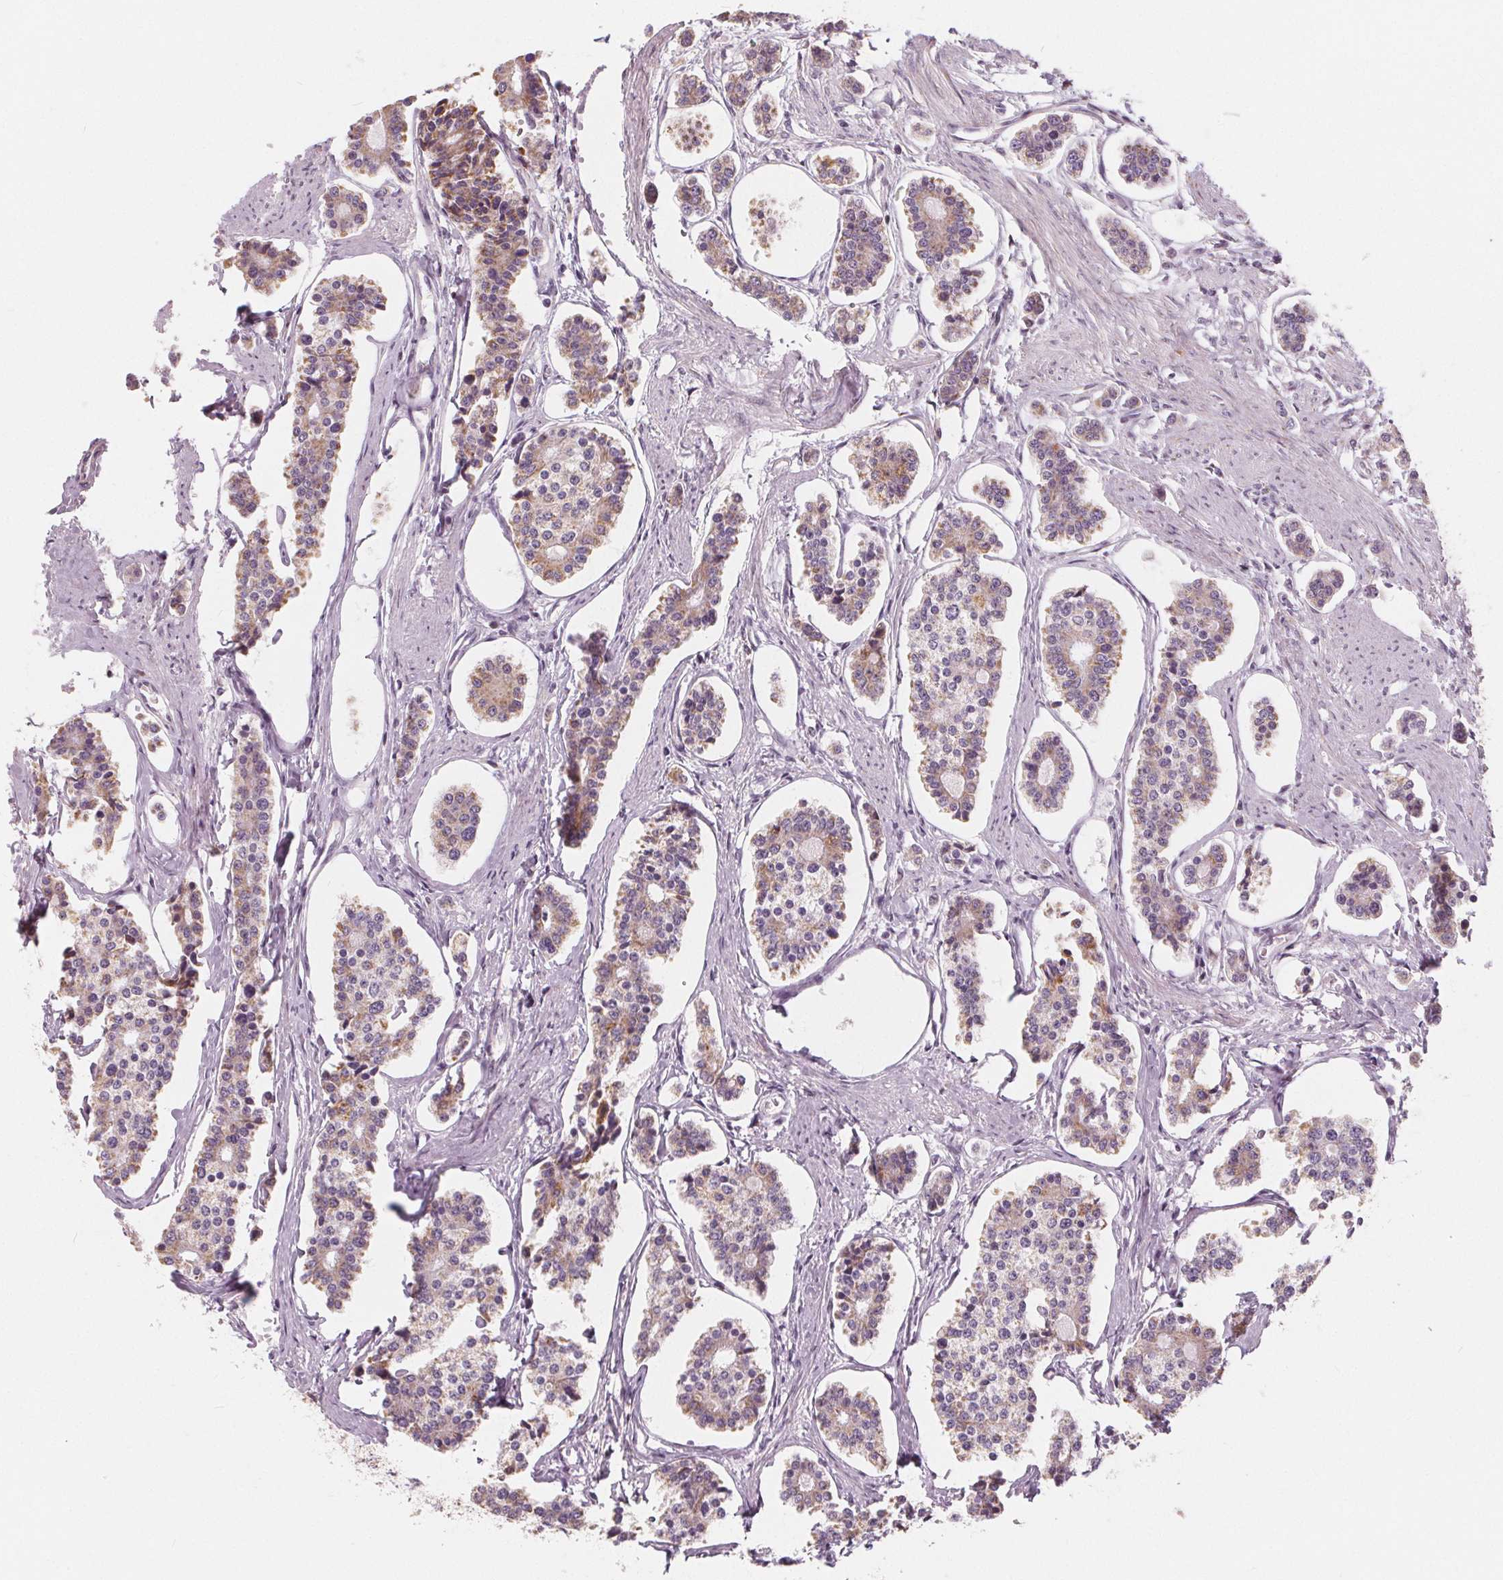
{"staining": {"intensity": "weak", "quantity": "25%-75%", "location": "cytoplasmic/membranous"}, "tissue": "carcinoid", "cell_type": "Tumor cells", "image_type": "cancer", "snomed": [{"axis": "morphology", "description": "Carcinoid, malignant, NOS"}, {"axis": "topography", "description": "Small intestine"}], "caption": "This is a photomicrograph of immunohistochemistry (IHC) staining of carcinoid, which shows weak positivity in the cytoplasmic/membranous of tumor cells.", "gene": "NUP210L", "patient": {"sex": "female", "age": 65}}